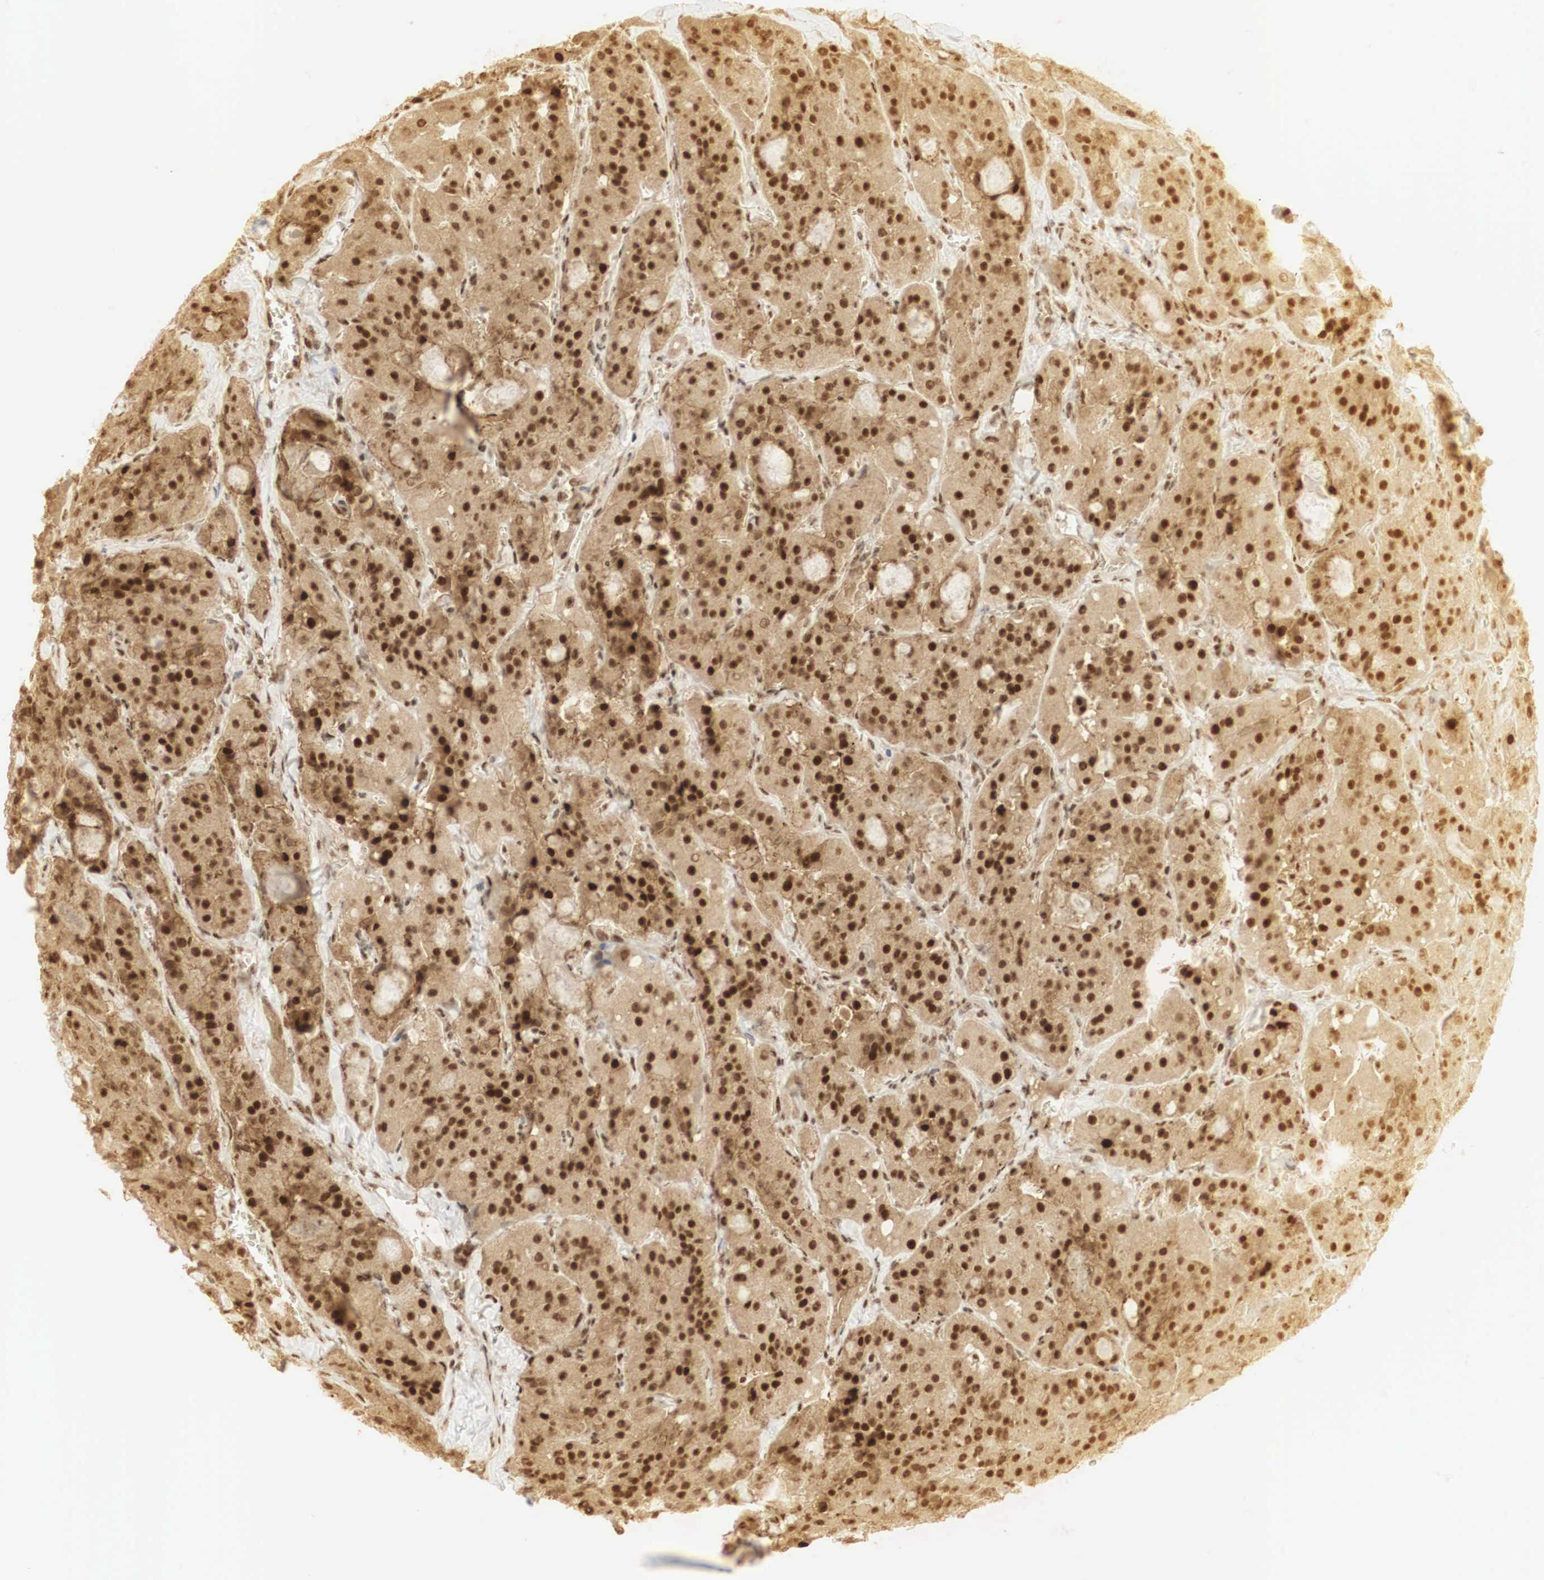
{"staining": {"intensity": "moderate", "quantity": ">75%", "location": "cytoplasmic/membranous,nuclear"}, "tissue": "thyroid cancer", "cell_type": "Tumor cells", "image_type": "cancer", "snomed": [{"axis": "morphology", "description": "Carcinoma, NOS"}, {"axis": "topography", "description": "Thyroid gland"}], "caption": "There is medium levels of moderate cytoplasmic/membranous and nuclear expression in tumor cells of thyroid cancer (carcinoma), as demonstrated by immunohistochemical staining (brown color).", "gene": "RNF113A", "patient": {"sex": "male", "age": 76}}